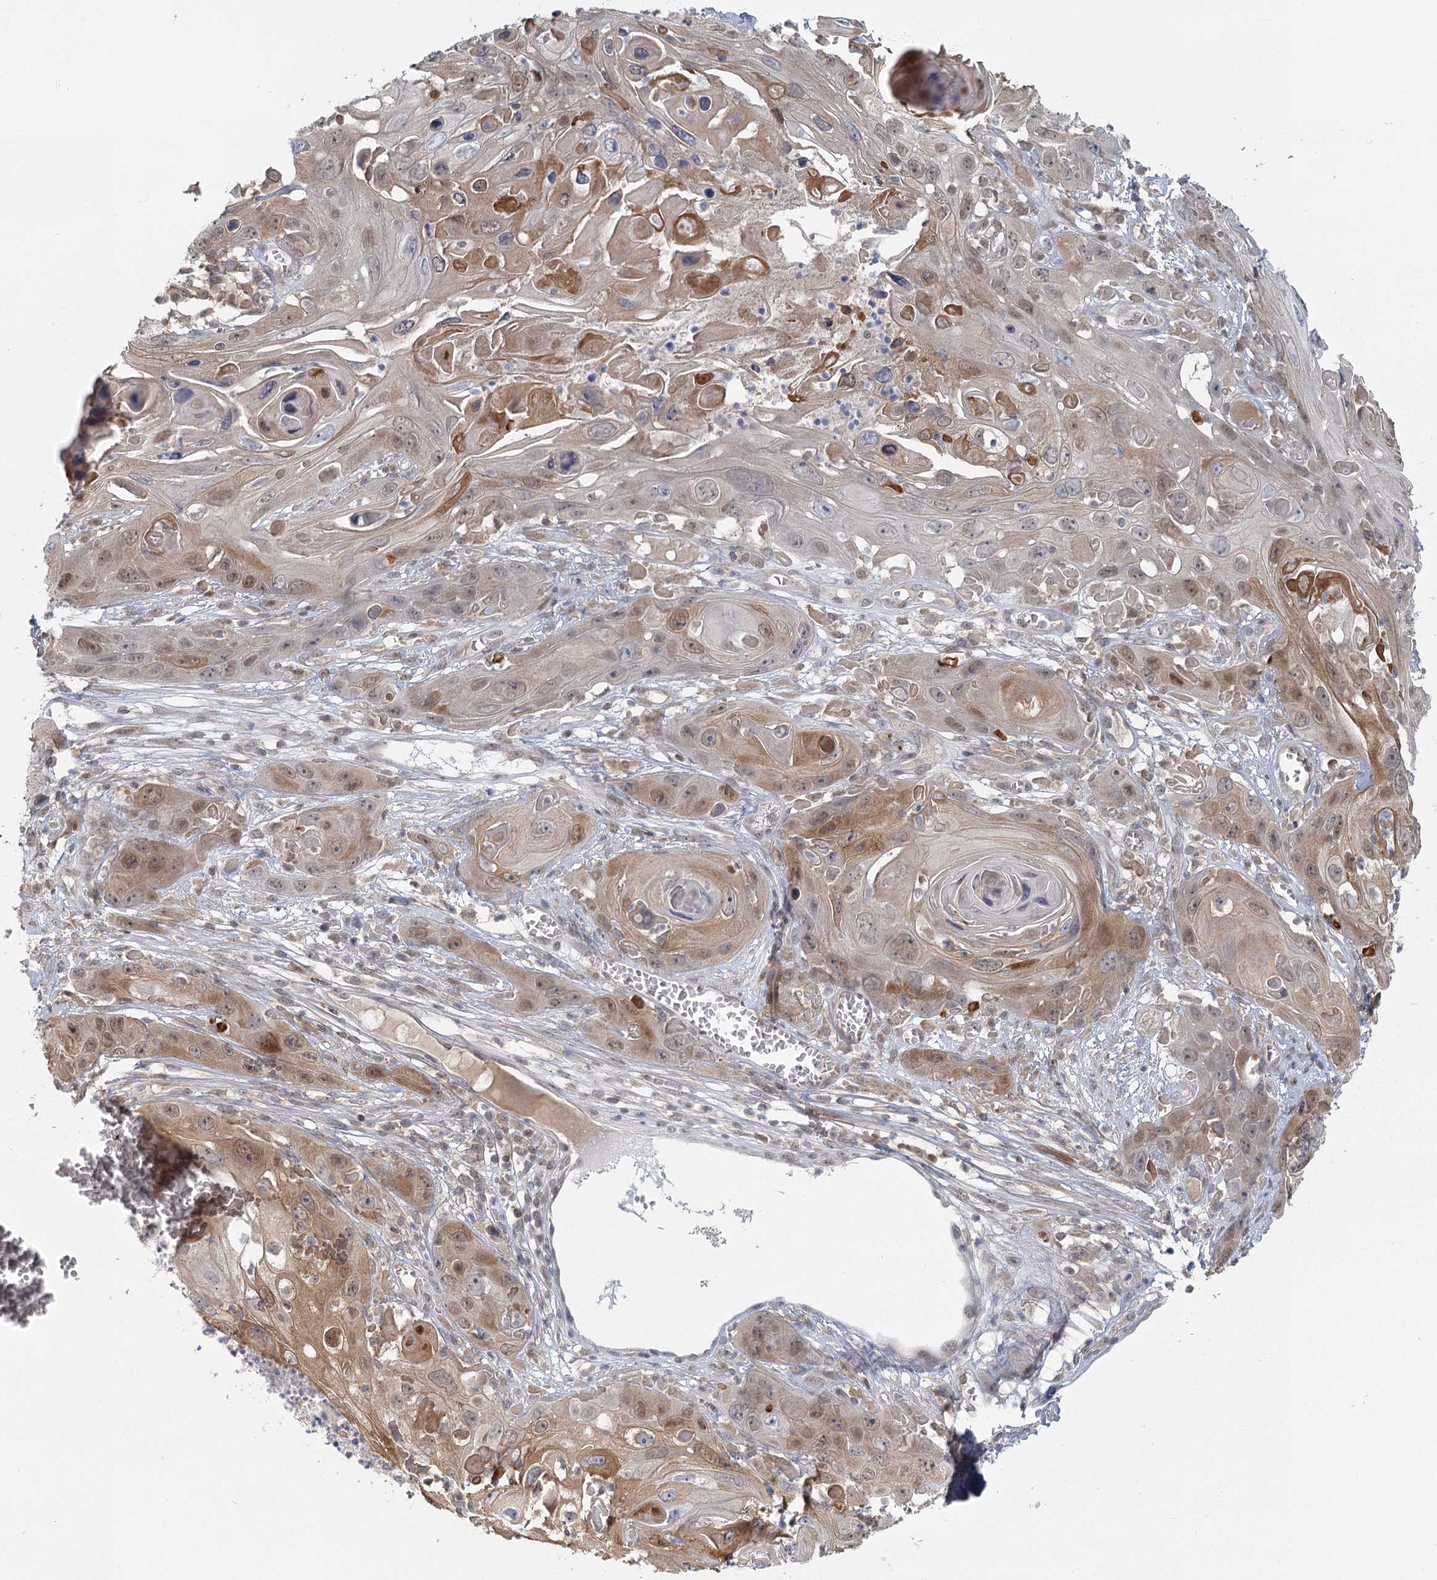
{"staining": {"intensity": "moderate", "quantity": ">75%", "location": "cytoplasmic/membranous,nuclear"}, "tissue": "skin cancer", "cell_type": "Tumor cells", "image_type": "cancer", "snomed": [{"axis": "morphology", "description": "Squamous cell carcinoma, NOS"}, {"axis": "topography", "description": "Skin"}], "caption": "Squamous cell carcinoma (skin) stained with a brown dye displays moderate cytoplasmic/membranous and nuclear positive expression in approximately >75% of tumor cells.", "gene": "USP11", "patient": {"sex": "male", "age": 55}}